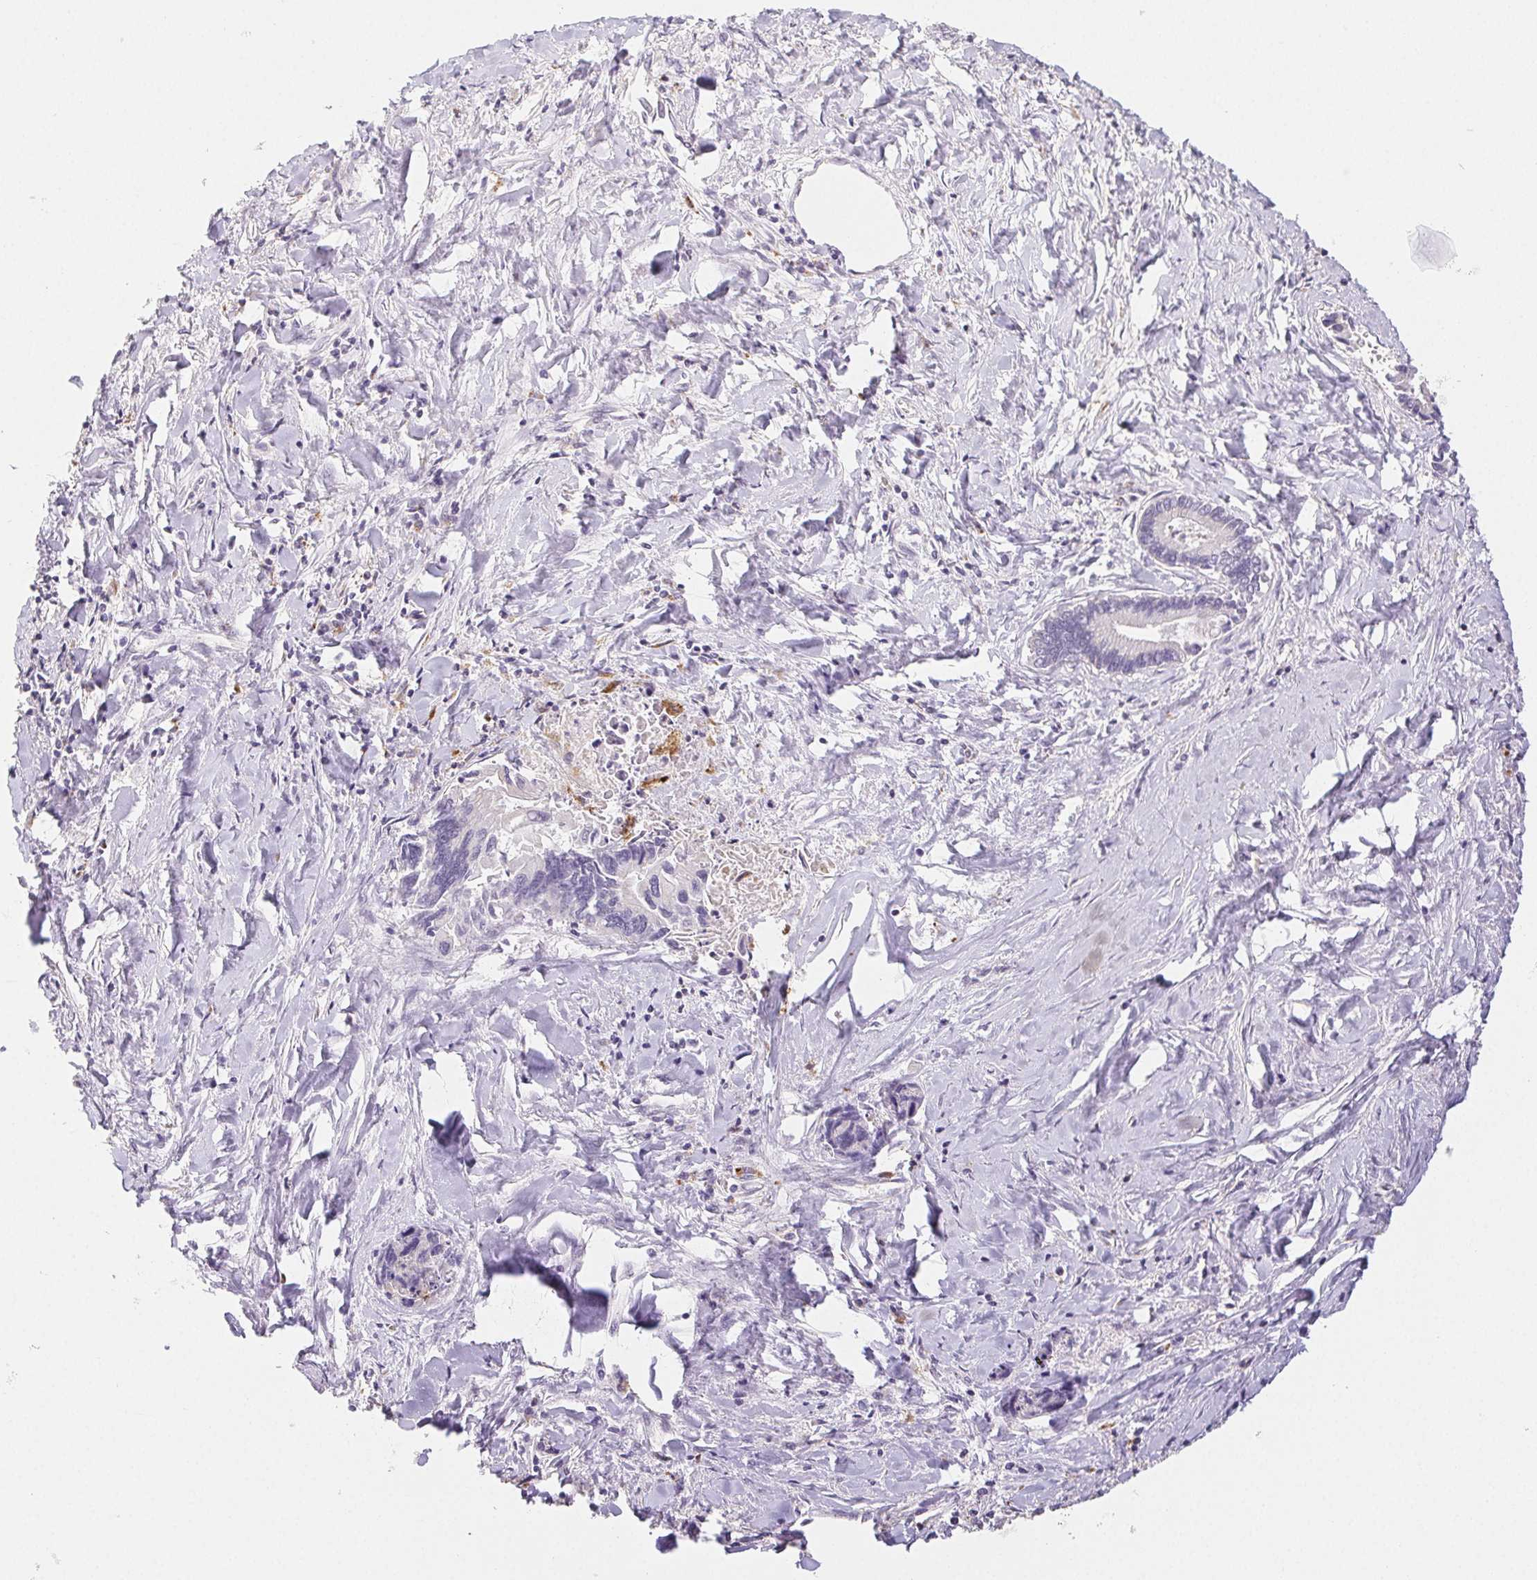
{"staining": {"intensity": "negative", "quantity": "none", "location": "none"}, "tissue": "liver cancer", "cell_type": "Tumor cells", "image_type": "cancer", "snomed": [{"axis": "morphology", "description": "Cholangiocarcinoma"}, {"axis": "topography", "description": "Liver"}], "caption": "Tumor cells are negative for brown protein staining in liver cancer.", "gene": "LIPA", "patient": {"sex": "male", "age": 66}}